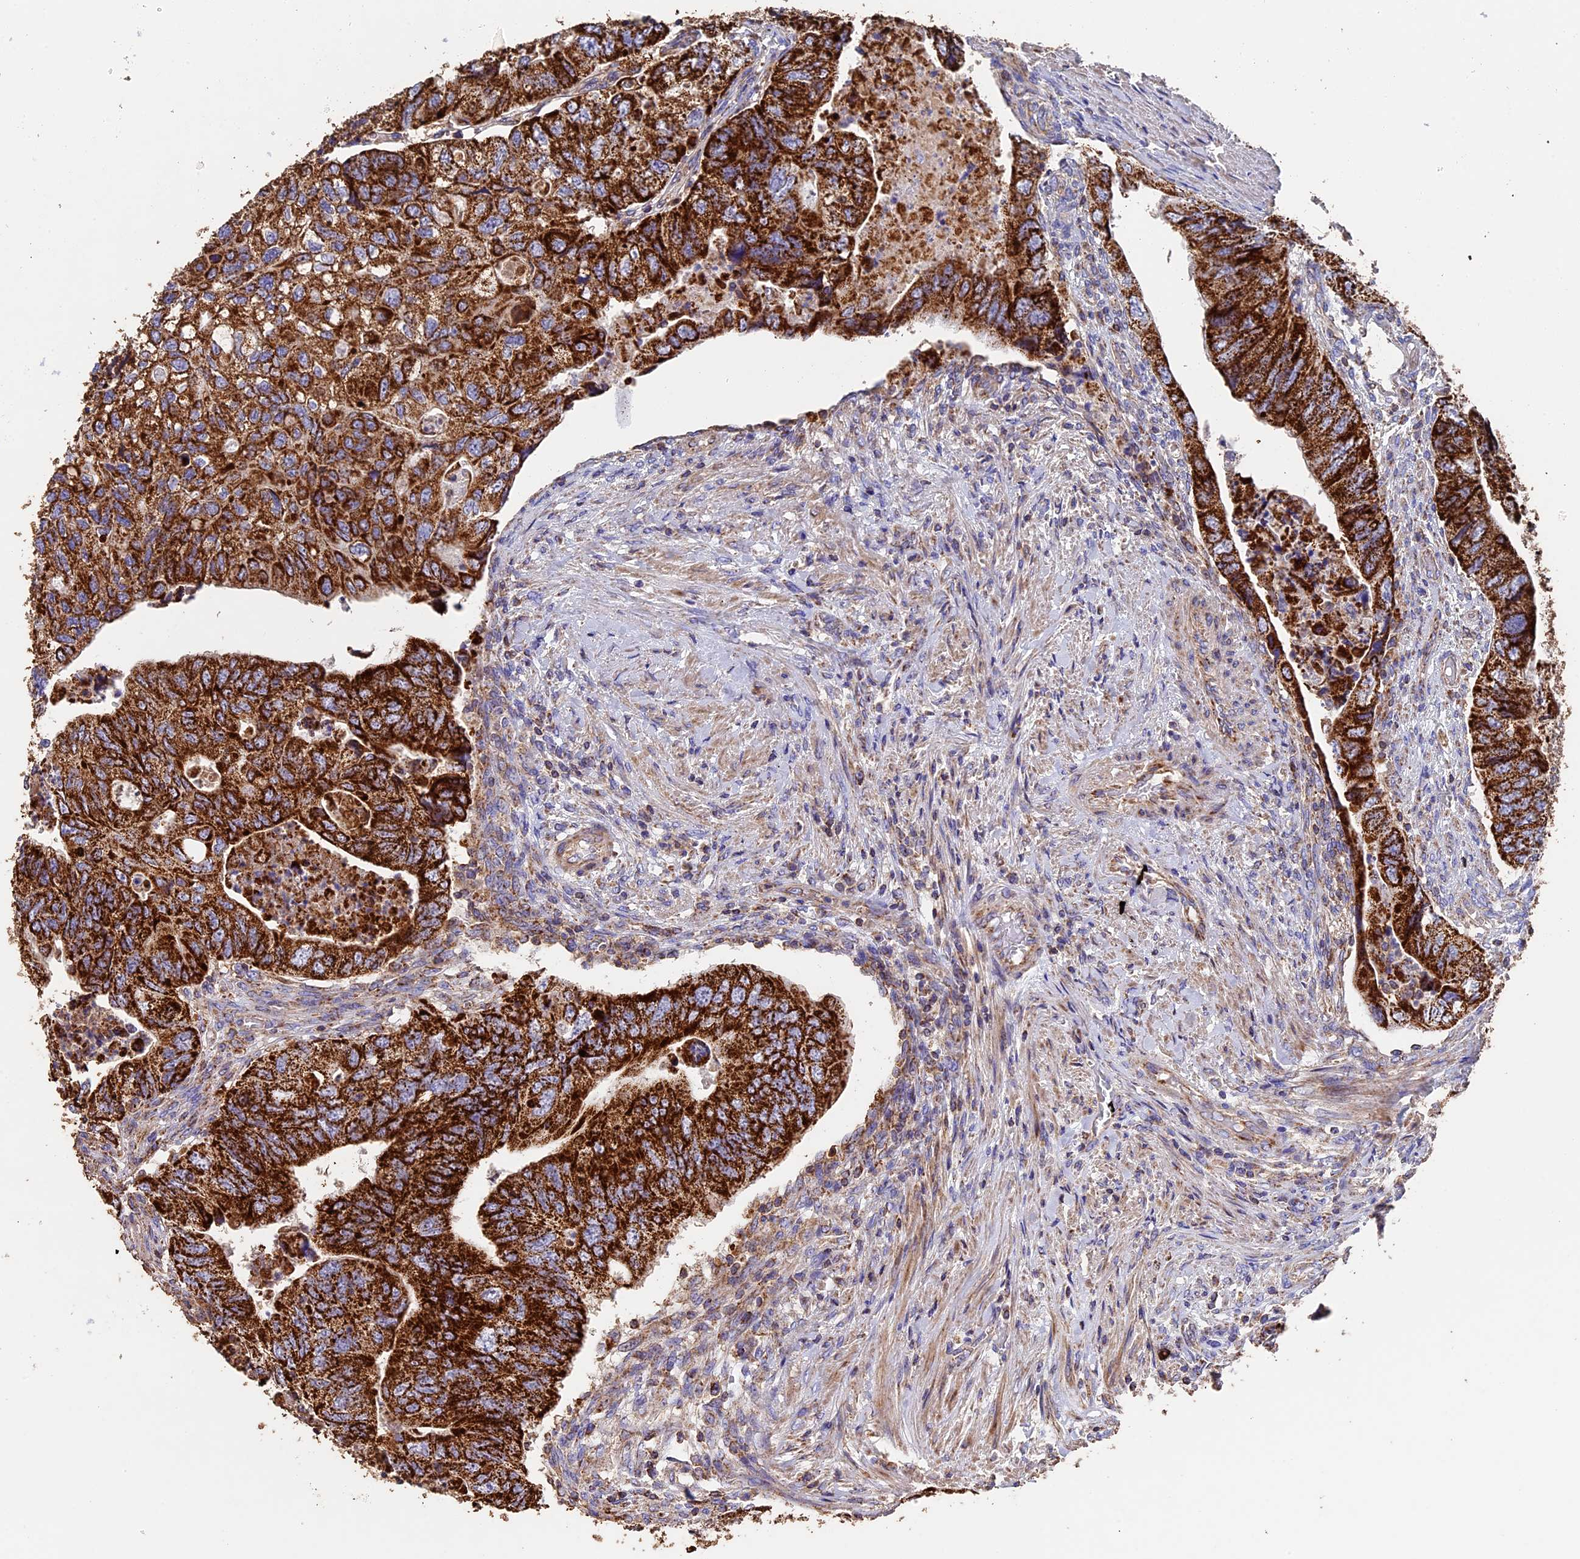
{"staining": {"intensity": "strong", "quantity": ">75%", "location": "cytoplasmic/membranous"}, "tissue": "colorectal cancer", "cell_type": "Tumor cells", "image_type": "cancer", "snomed": [{"axis": "morphology", "description": "Adenocarcinoma, NOS"}, {"axis": "topography", "description": "Rectum"}], "caption": "Adenocarcinoma (colorectal) stained with a brown dye demonstrates strong cytoplasmic/membranous positive positivity in approximately >75% of tumor cells.", "gene": "ADAT1", "patient": {"sex": "male", "age": 63}}